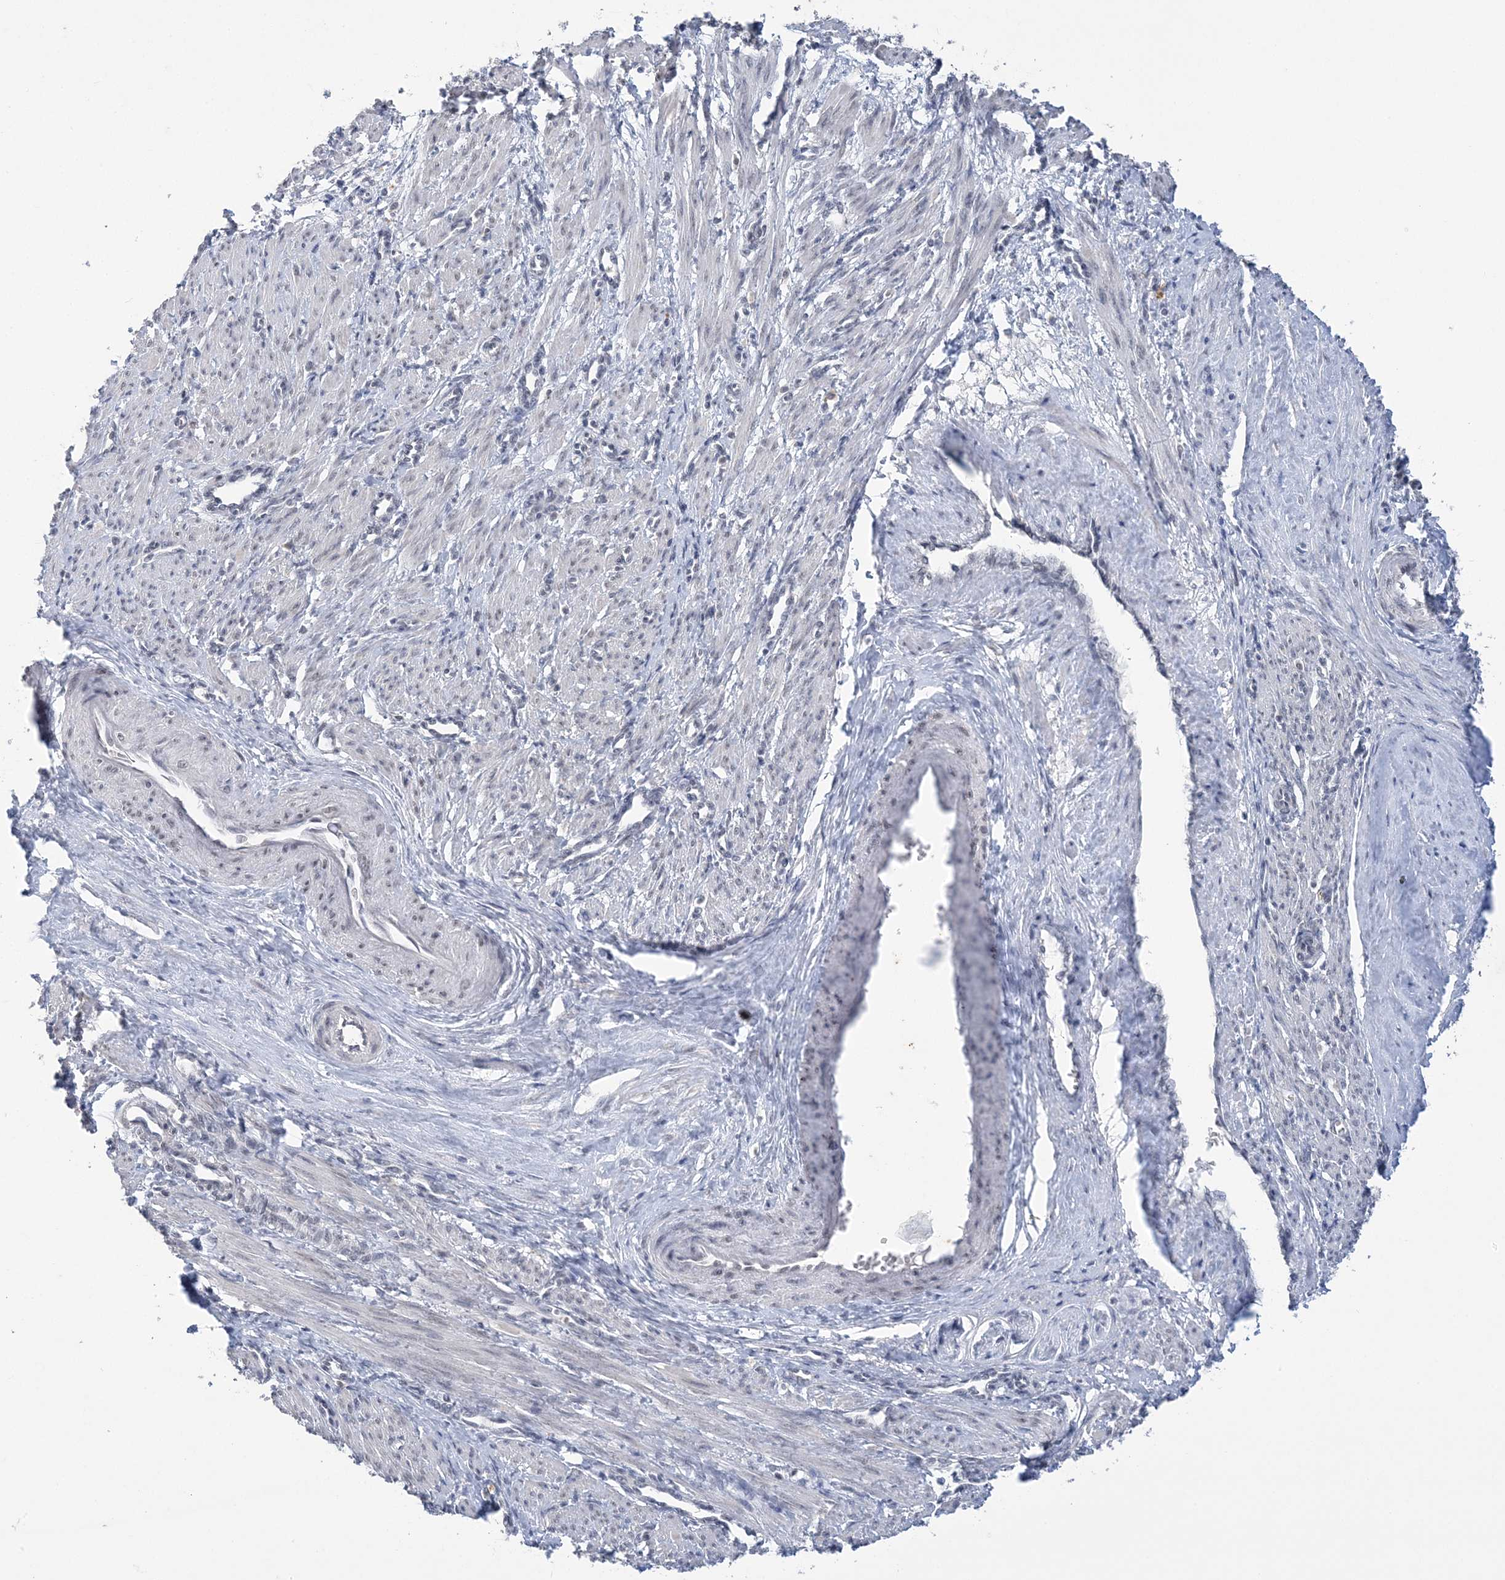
{"staining": {"intensity": "negative", "quantity": "none", "location": "none"}, "tissue": "smooth muscle", "cell_type": "Smooth muscle cells", "image_type": "normal", "snomed": [{"axis": "morphology", "description": "Normal tissue, NOS"}, {"axis": "topography", "description": "Endometrium"}], "caption": "A high-resolution micrograph shows immunohistochemistry staining of normal smooth muscle, which reveals no significant positivity in smooth muscle cells.", "gene": "ZBTB7A", "patient": {"sex": "female", "age": 33}}